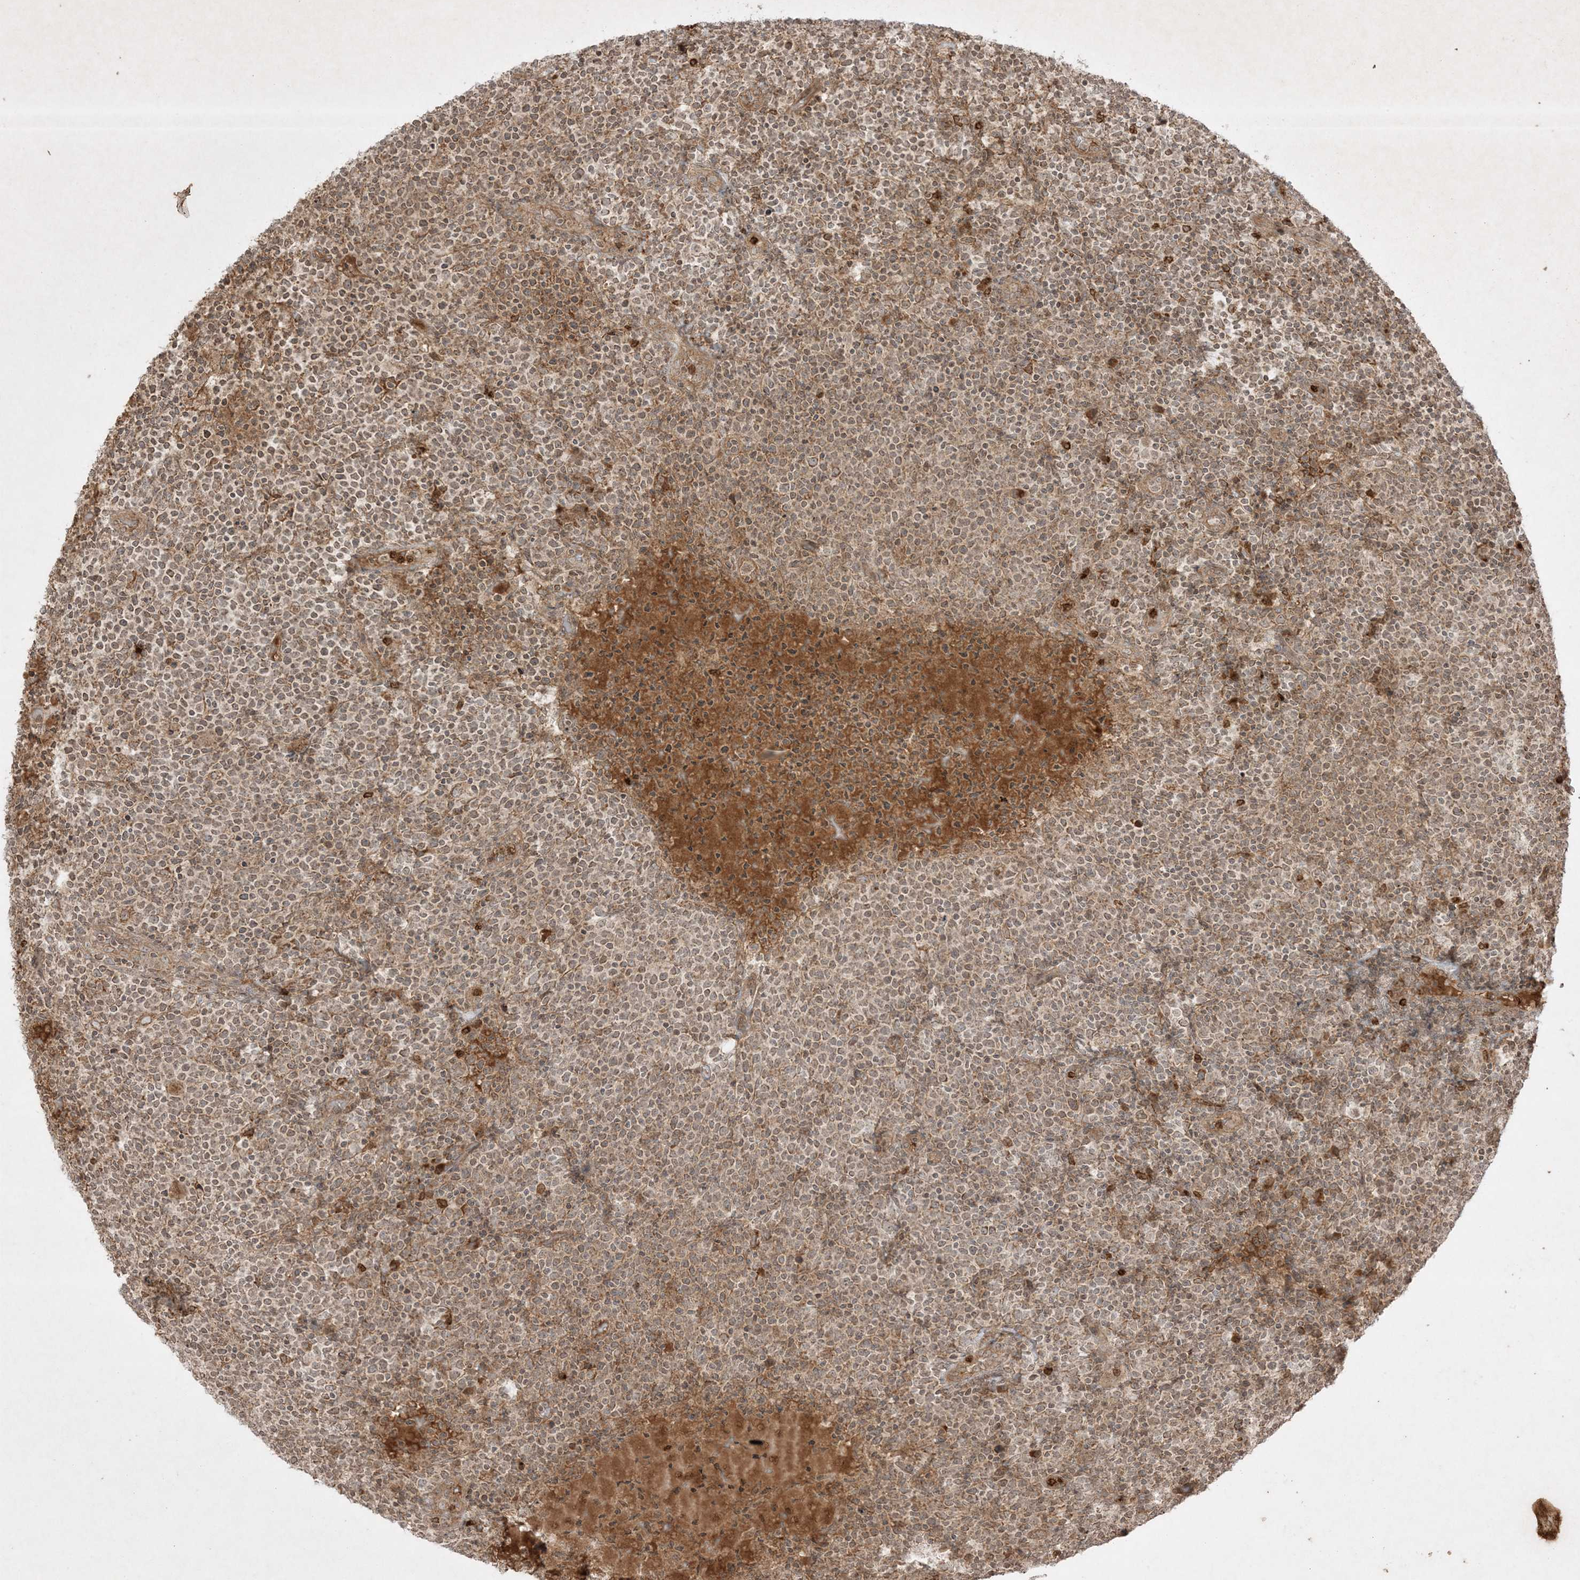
{"staining": {"intensity": "weak", "quantity": ">75%", "location": "cytoplasmic/membranous"}, "tissue": "lymphoma", "cell_type": "Tumor cells", "image_type": "cancer", "snomed": [{"axis": "morphology", "description": "Malignant lymphoma, non-Hodgkin's type, High grade"}, {"axis": "topography", "description": "Lymph node"}], "caption": "Malignant lymphoma, non-Hodgkin's type (high-grade) stained with a brown dye displays weak cytoplasmic/membranous positive expression in approximately >75% of tumor cells.", "gene": "PTK6", "patient": {"sex": "male", "age": 61}}